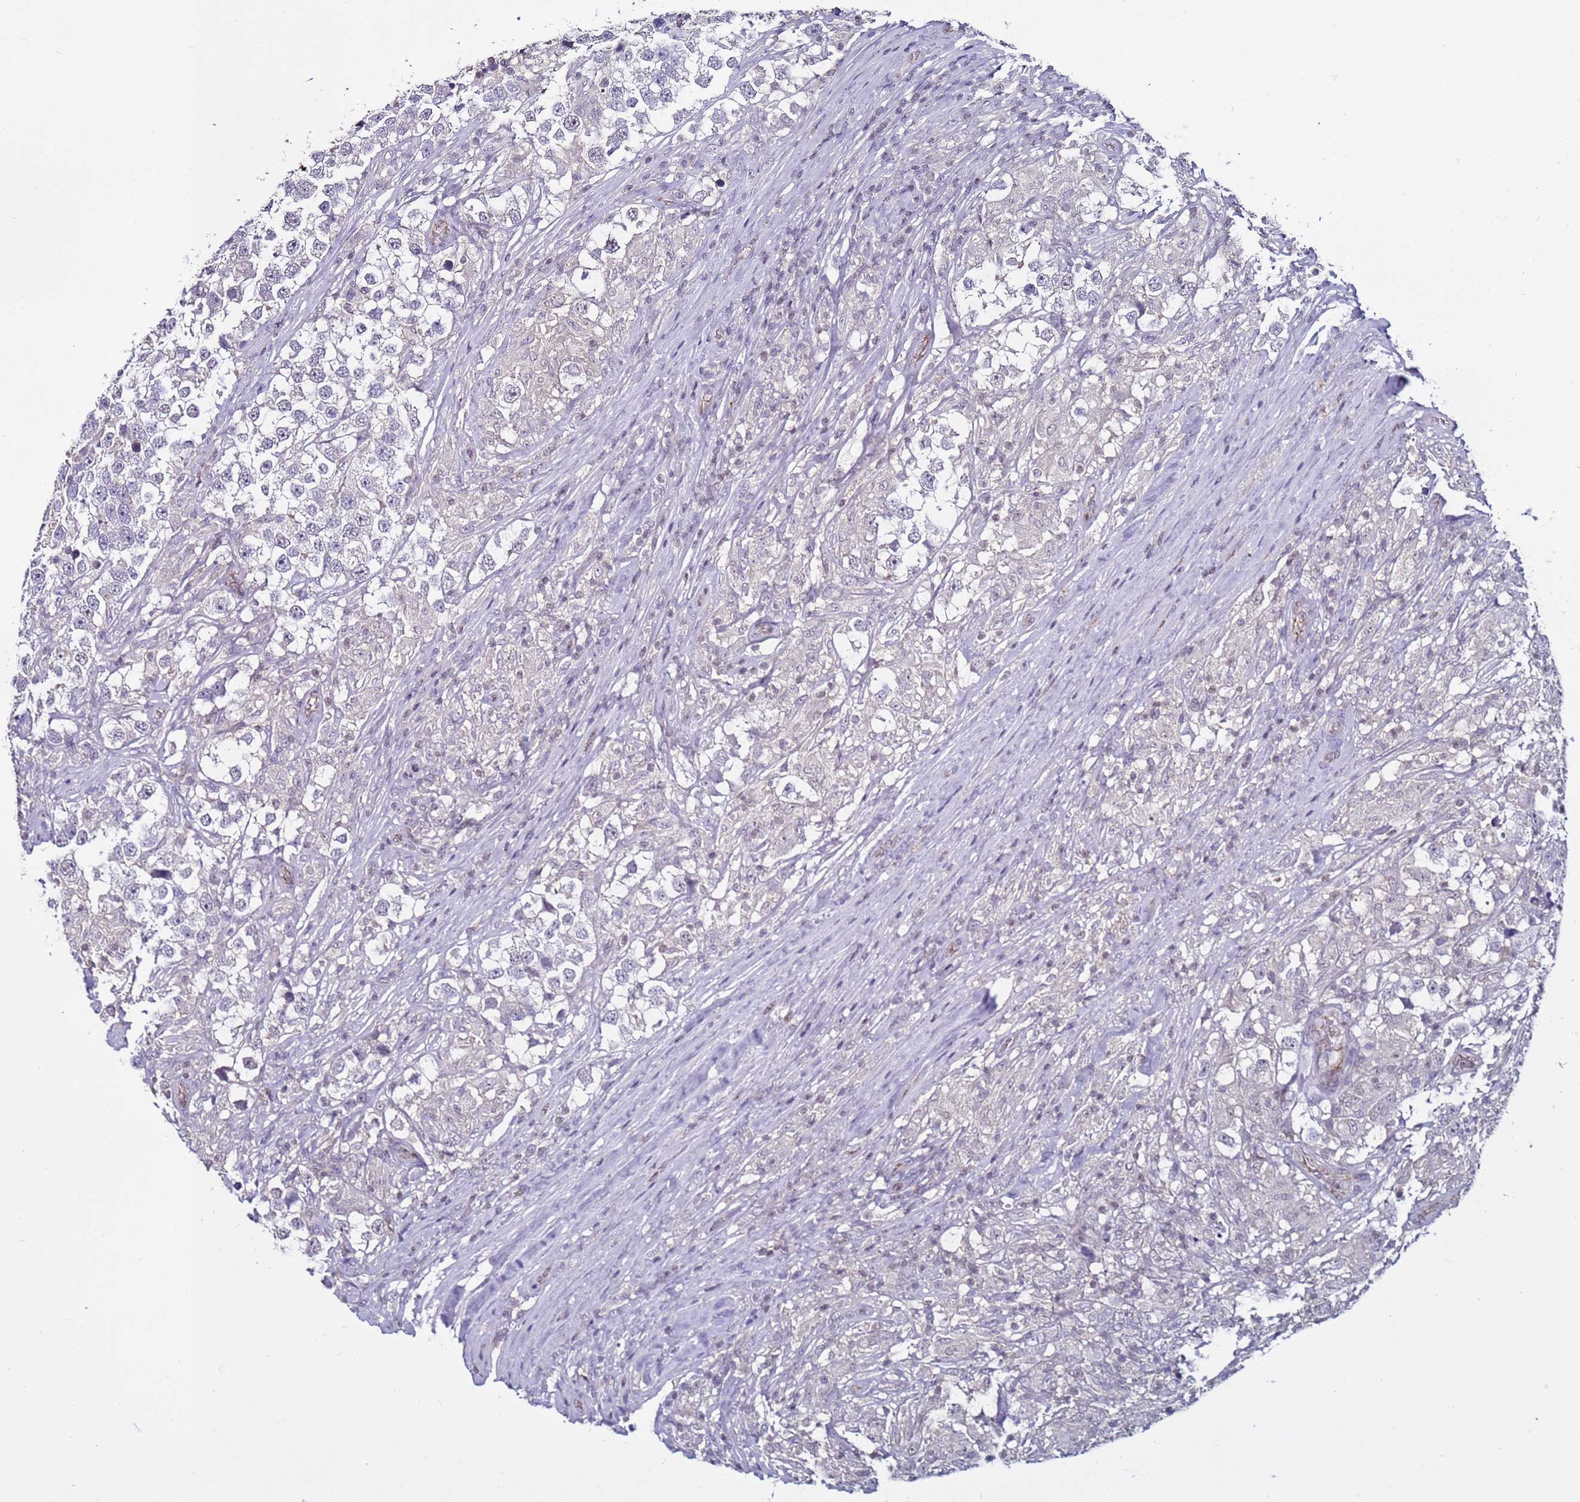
{"staining": {"intensity": "negative", "quantity": "none", "location": "none"}, "tissue": "testis cancer", "cell_type": "Tumor cells", "image_type": "cancer", "snomed": [{"axis": "morphology", "description": "Seminoma, NOS"}, {"axis": "topography", "description": "Testis"}], "caption": "Seminoma (testis) stained for a protein using IHC demonstrates no positivity tumor cells.", "gene": "TENM3", "patient": {"sex": "male", "age": 46}}